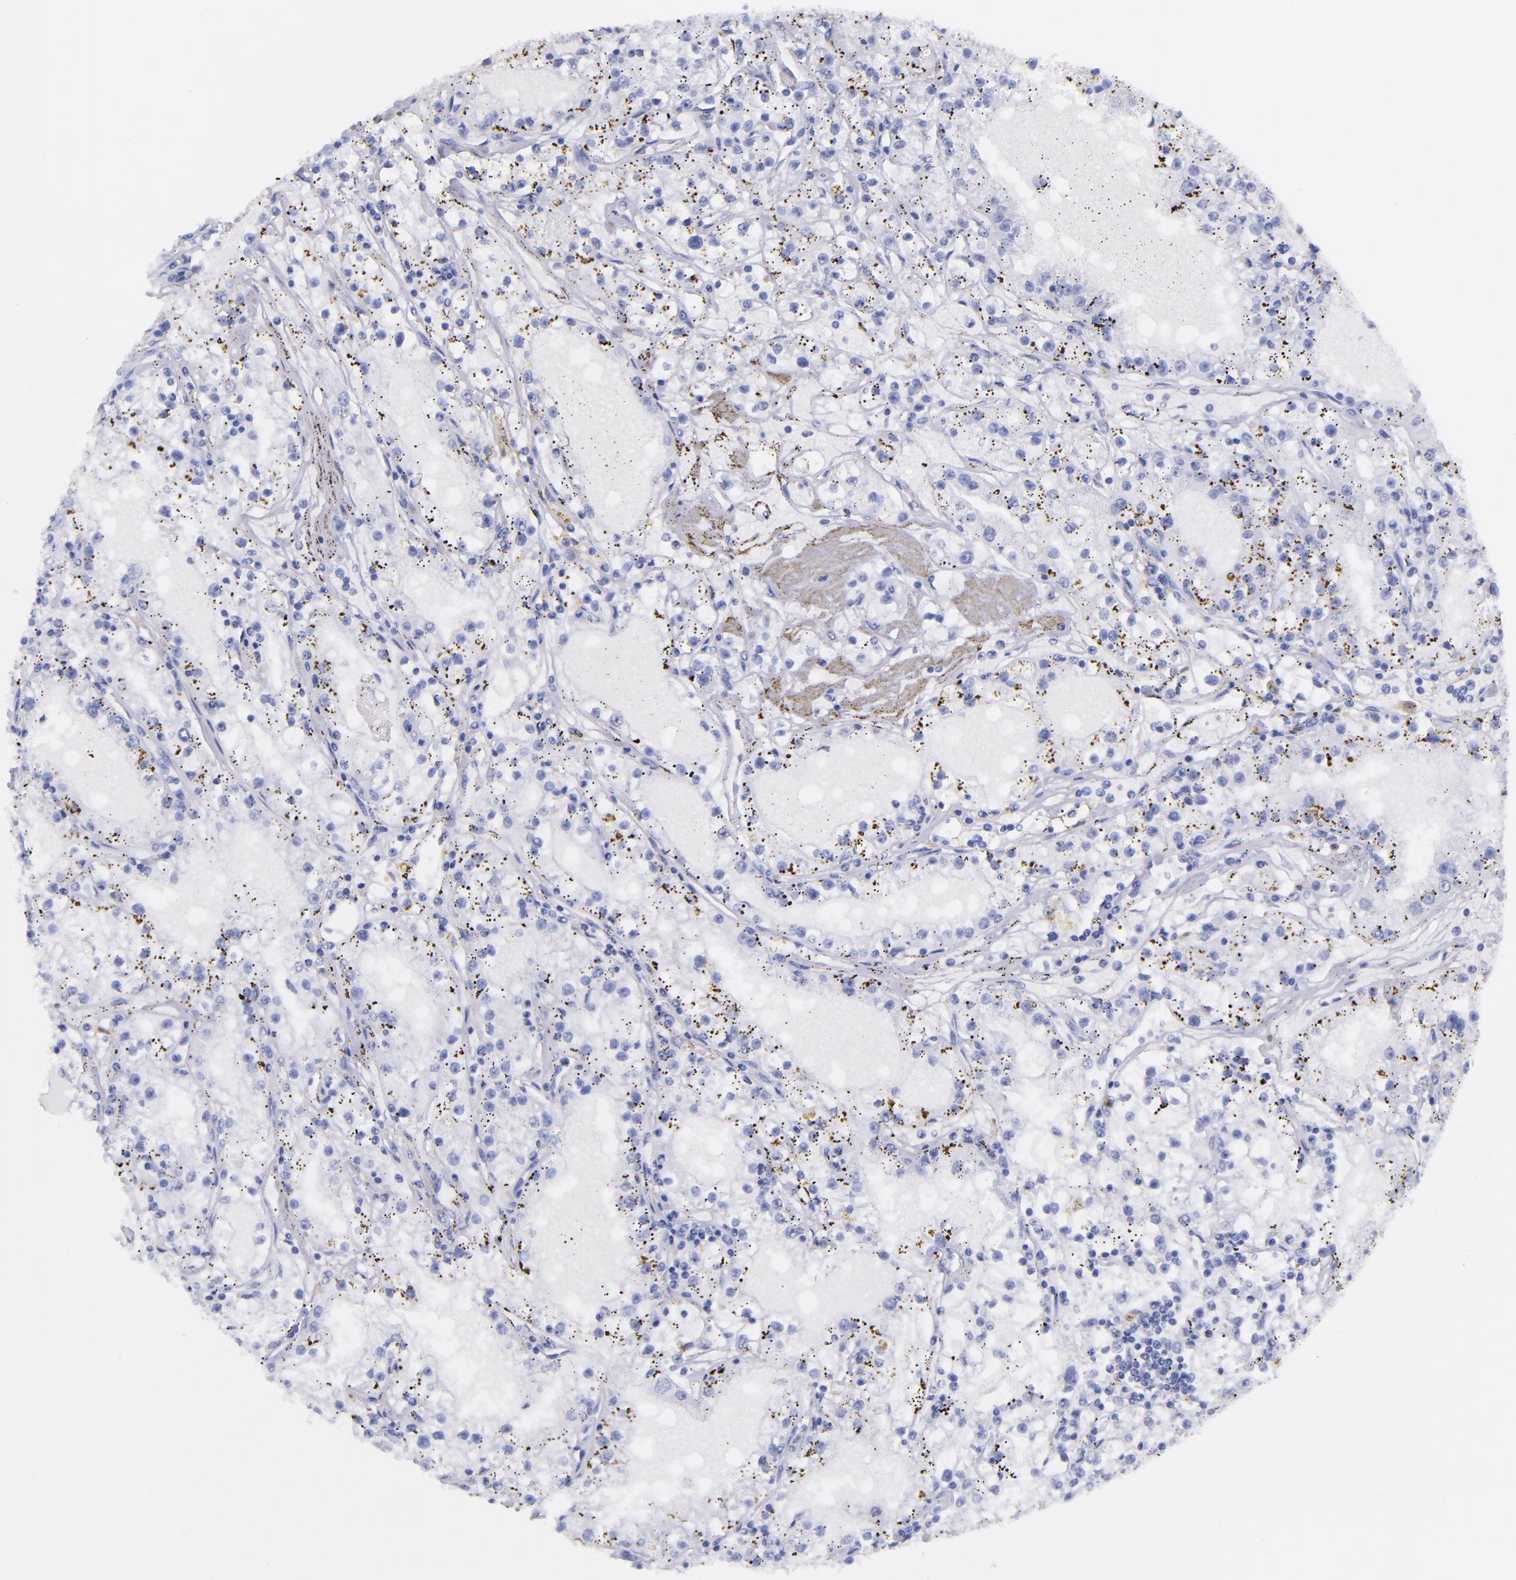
{"staining": {"intensity": "negative", "quantity": "none", "location": "none"}, "tissue": "renal cancer", "cell_type": "Tumor cells", "image_type": "cancer", "snomed": [{"axis": "morphology", "description": "Adenocarcinoma, NOS"}, {"axis": "topography", "description": "Kidney"}], "caption": "Adenocarcinoma (renal) was stained to show a protein in brown. There is no significant expression in tumor cells.", "gene": "LAG3", "patient": {"sex": "male", "age": 56}}